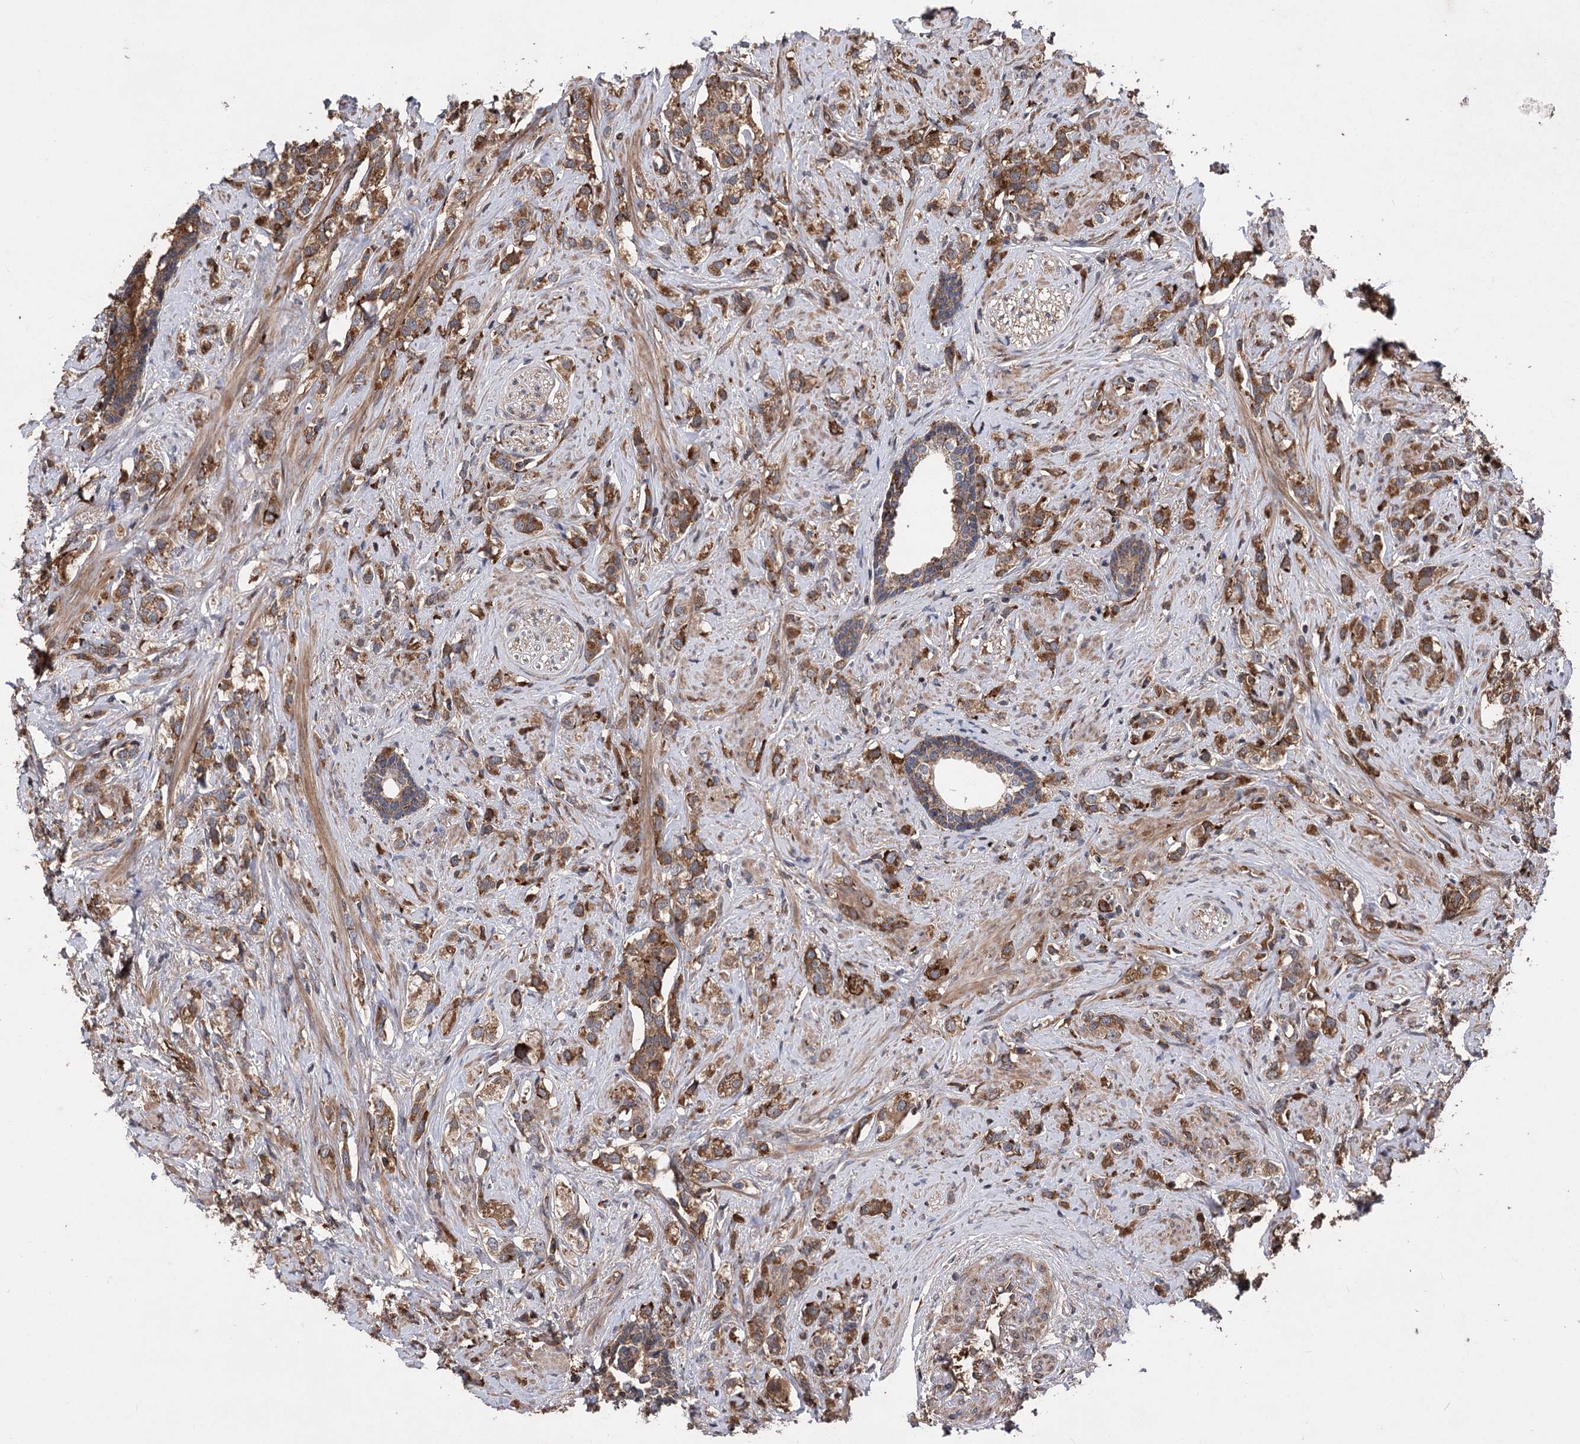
{"staining": {"intensity": "strong", "quantity": ">75%", "location": "cytoplasmic/membranous"}, "tissue": "prostate cancer", "cell_type": "Tumor cells", "image_type": "cancer", "snomed": [{"axis": "morphology", "description": "Adenocarcinoma, High grade"}, {"axis": "topography", "description": "Prostate"}], "caption": "Protein staining of prostate high-grade adenocarcinoma tissue reveals strong cytoplasmic/membranous expression in about >75% of tumor cells.", "gene": "RASSF3", "patient": {"sex": "male", "age": 63}}